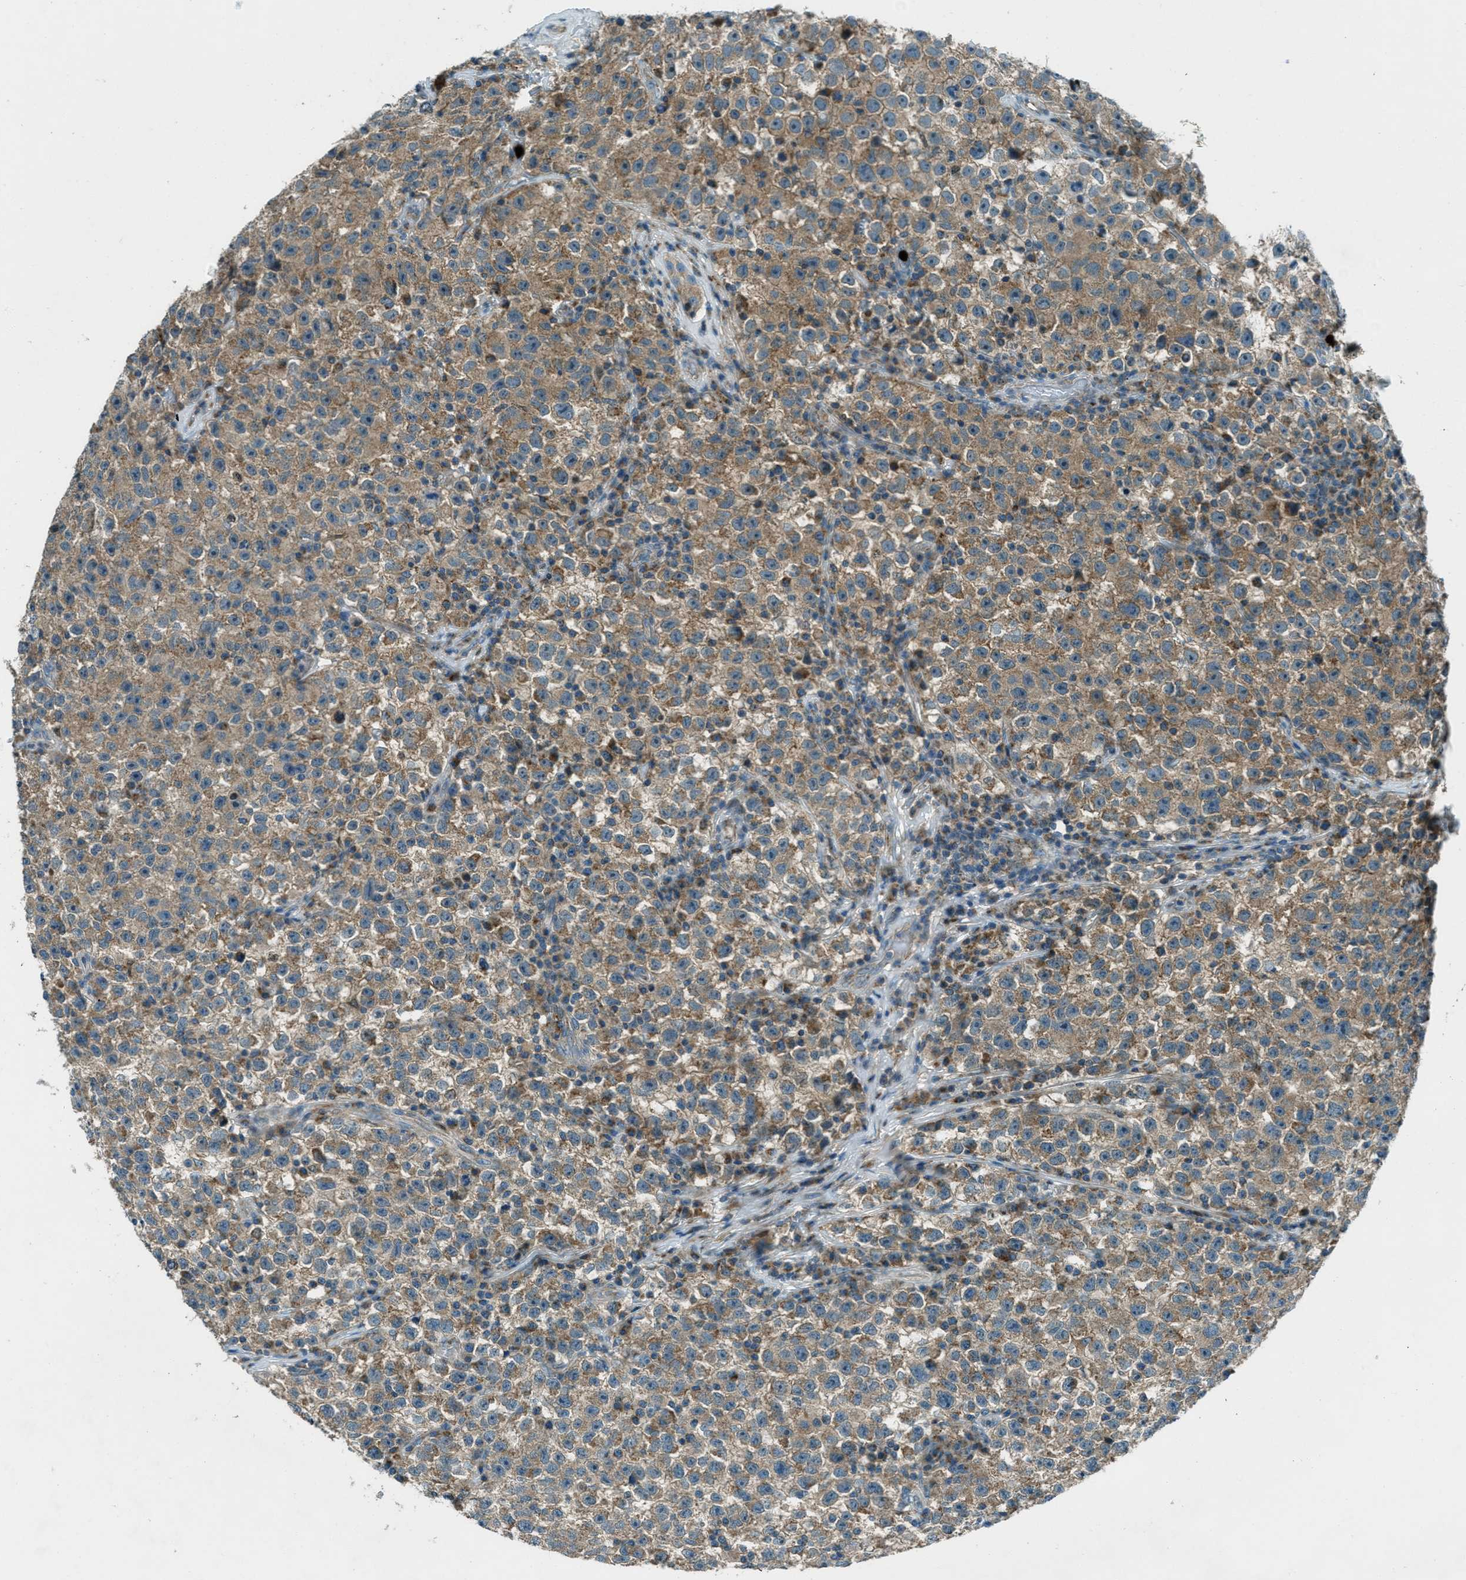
{"staining": {"intensity": "moderate", "quantity": ">75%", "location": "cytoplasmic/membranous"}, "tissue": "testis cancer", "cell_type": "Tumor cells", "image_type": "cancer", "snomed": [{"axis": "morphology", "description": "Seminoma, NOS"}, {"axis": "topography", "description": "Testis"}], "caption": "Testis cancer (seminoma) was stained to show a protein in brown. There is medium levels of moderate cytoplasmic/membranous expression in about >75% of tumor cells.", "gene": "FAR1", "patient": {"sex": "male", "age": 22}}